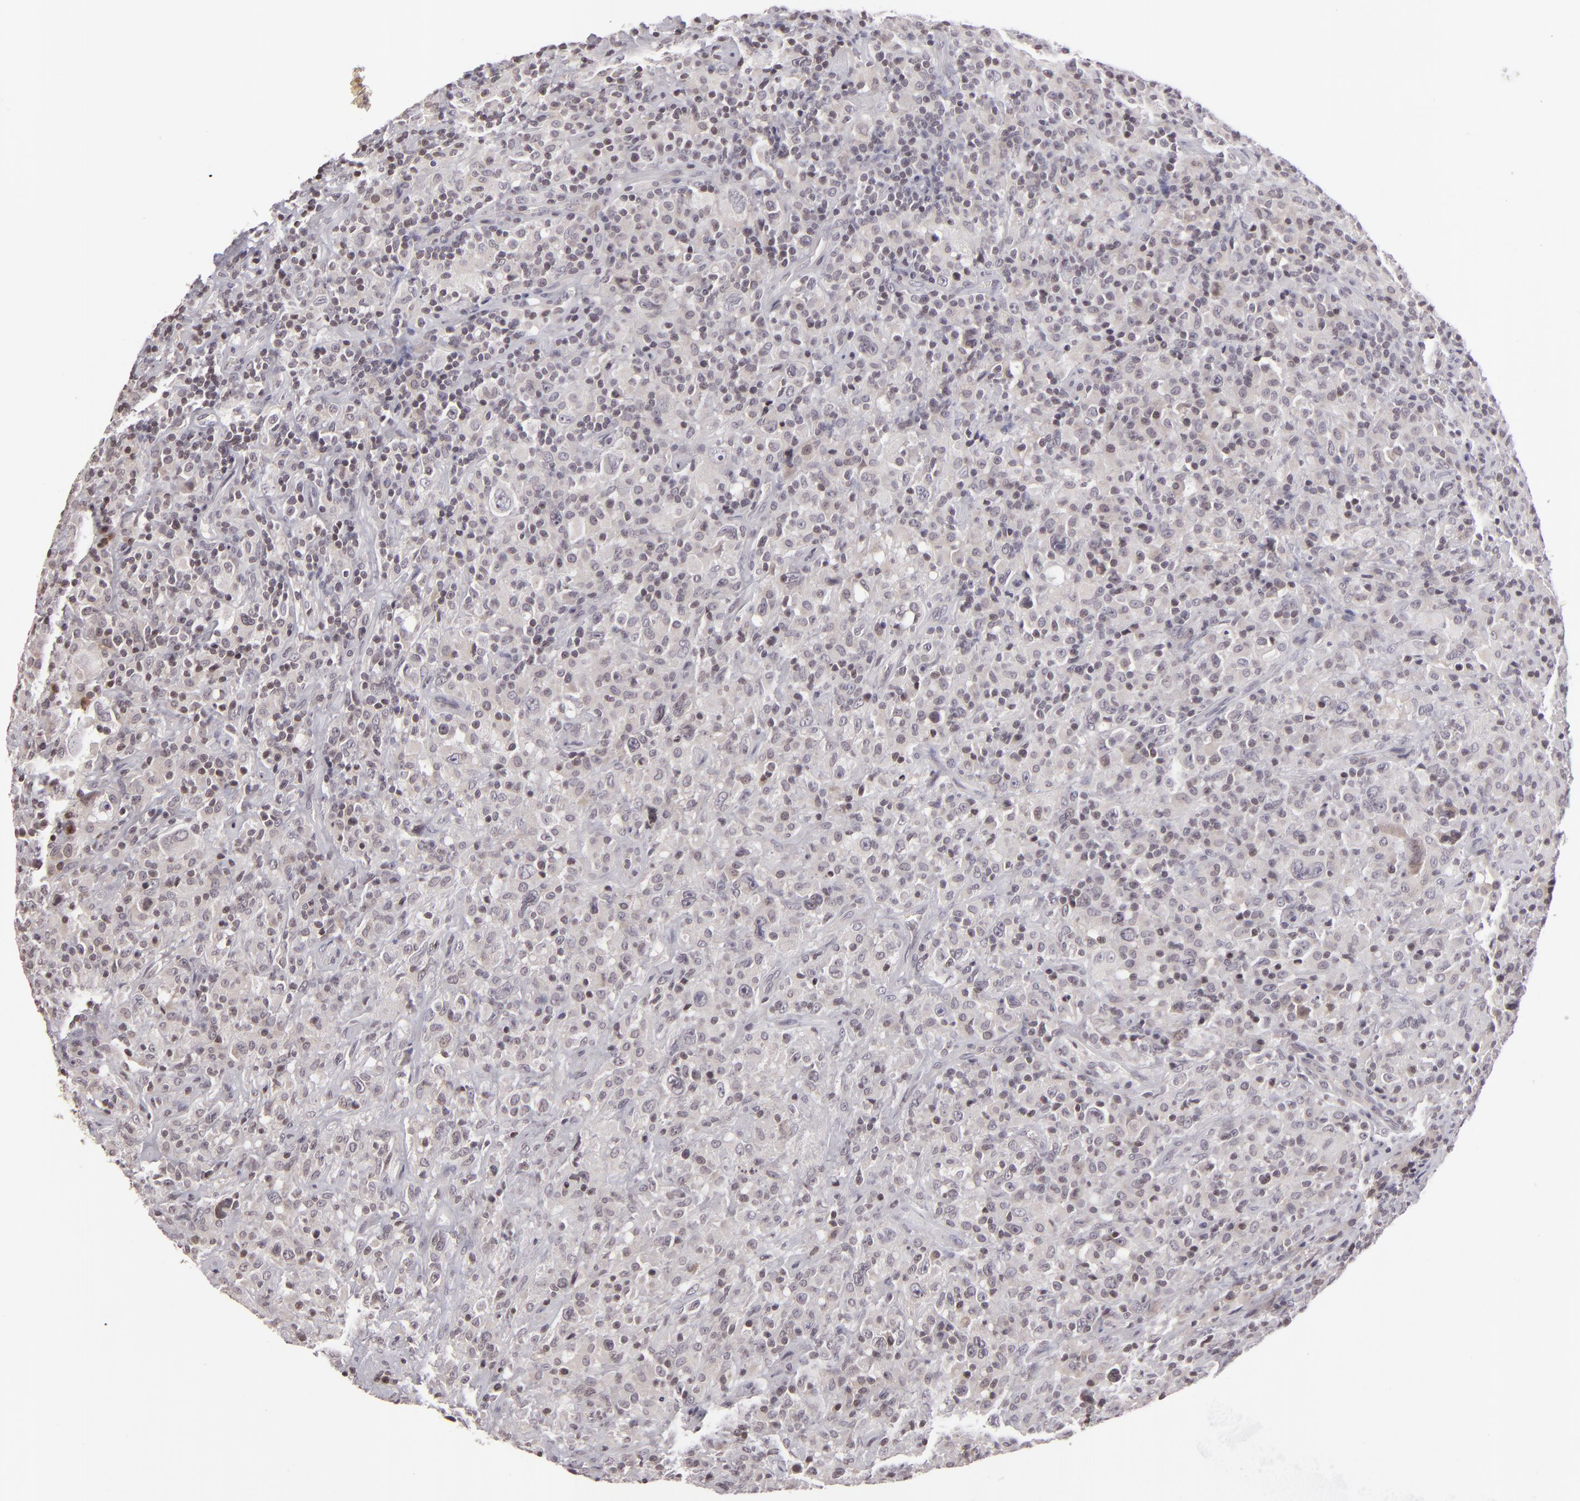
{"staining": {"intensity": "negative", "quantity": "none", "location": "none"}, "tissue": "lymphoma", "cell_type": "Tumor cells", "image_type": "cancer", "snomed": [{"axis": "morphology", "description": "Hodgkin's disease, NOS"}, {"axis": "topography", "description": "Lymph node"}], "caption": "Lymphoma was stained to show a protein in brown. There is no significant staining in tumor cells. (DAB (3,3'-diaminobenzidine) IHC with hematoxylin counter stain).", "gene": "AKAP6", "patient": {"sex": "male", "age": 46}}